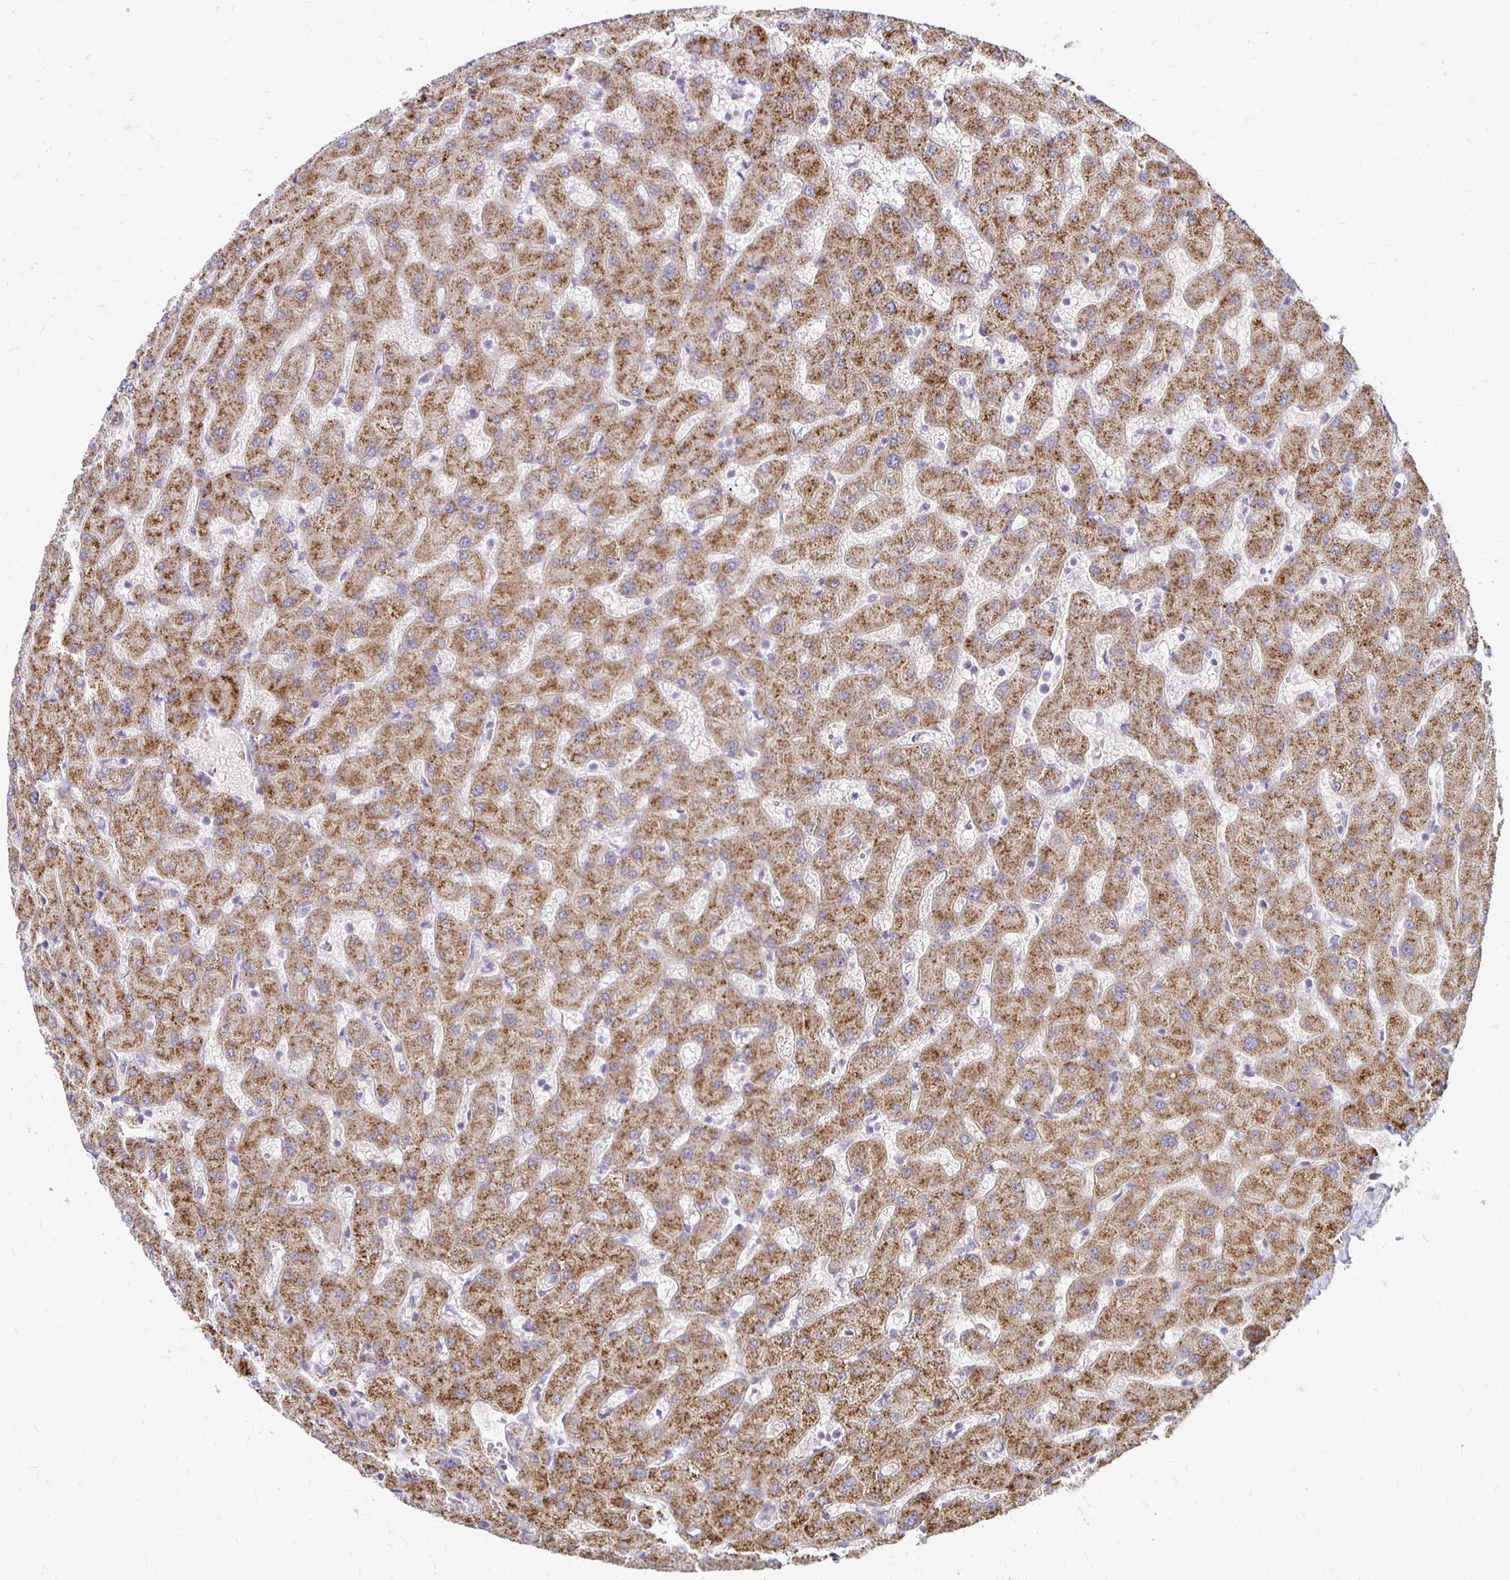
{"staining": {"intensity": "negative", "quantity": "none", "location": "none"}, "tissue": "liver", "cell_type": "Cholangiocytes", "image_type": "normal", "snomed": [{"axis": "morphology", "description": "Normal tissue, NOS"}, {"axis": "topography", "description": "Liver"}], "caption": "A high-resolution histopathology image shows IHC staining of benign liver, which demonstrates no significant expression in cholangiocytes.", "gene": "KATNBL1", "patient": {"sex": "female", "age": 63}}